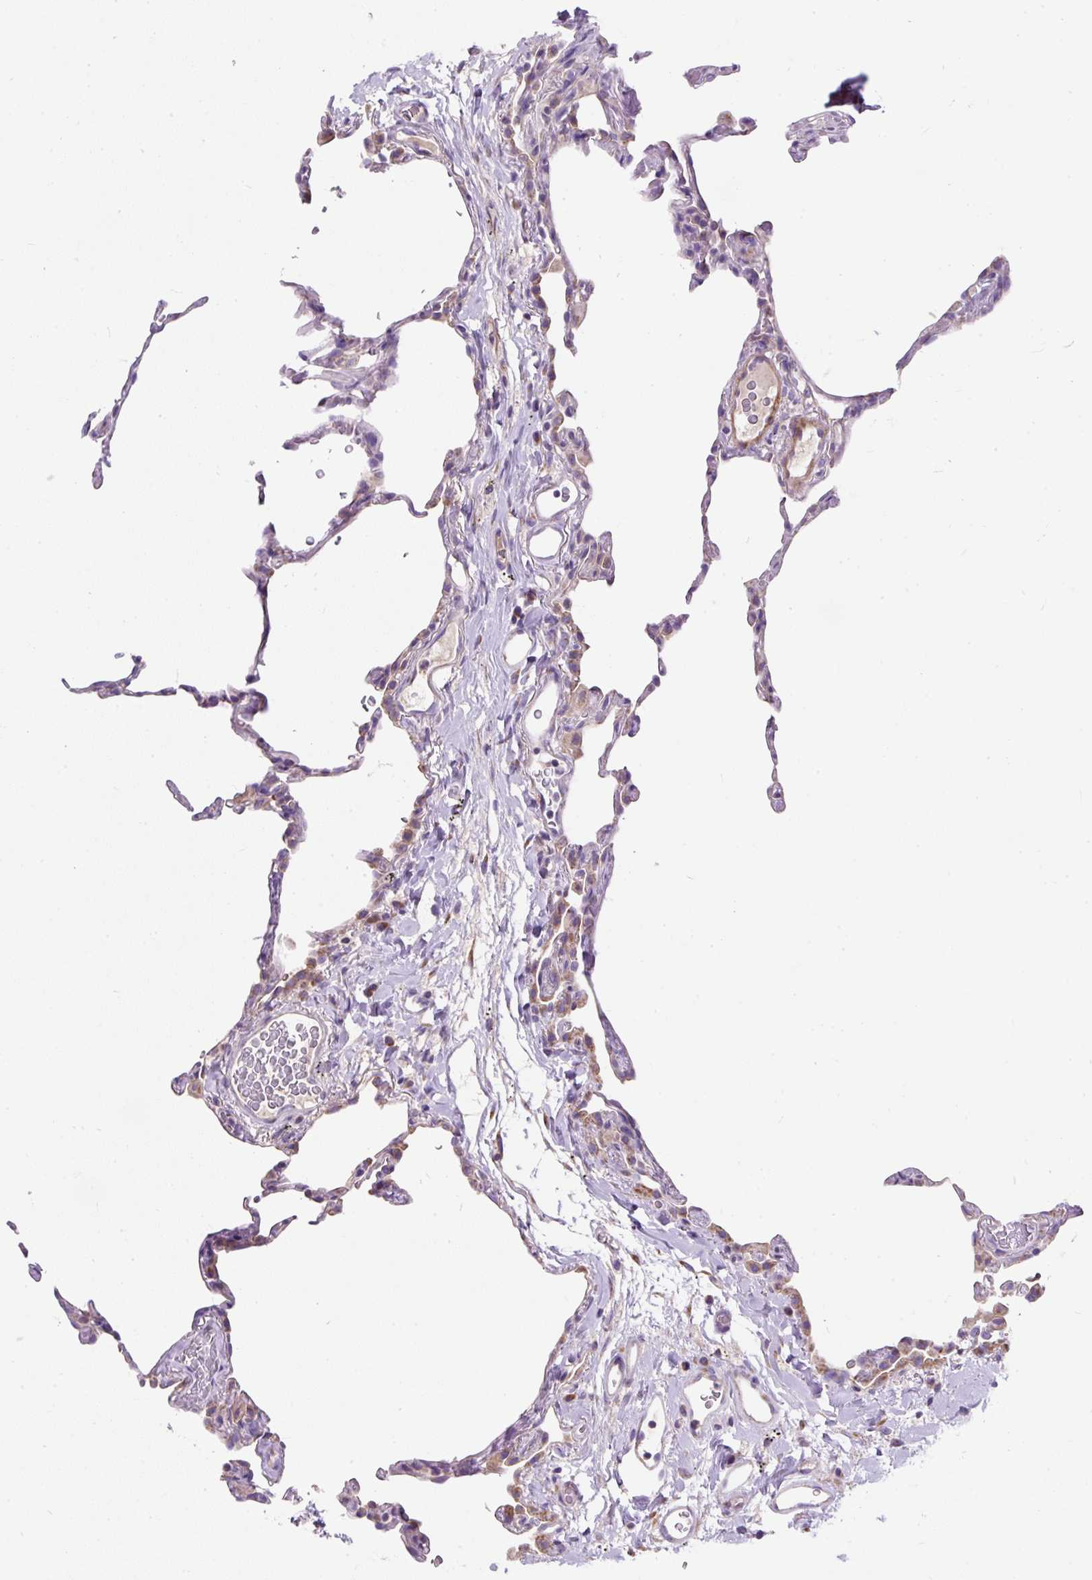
{"staining": {"intensity": "moderate", "quantity": "<25%", "location": "cytoplasmic/membranous"}, "tissue": "lung", "cell_type": "Alveolar cells", "image_type": "normal", "snomed": [{"axis": "morphology", "description": "Normal tissue, NOS"}, {"axis": "topography", "description": "Lung"}], "caption": "Protein expression analysis of unremarkable lung demonstrates moderate cytoplasmic/membranous staining in about <25% of alveolar cells.", "gene": "SUSD5", "patient": {"sex": "female", "age": 57}}